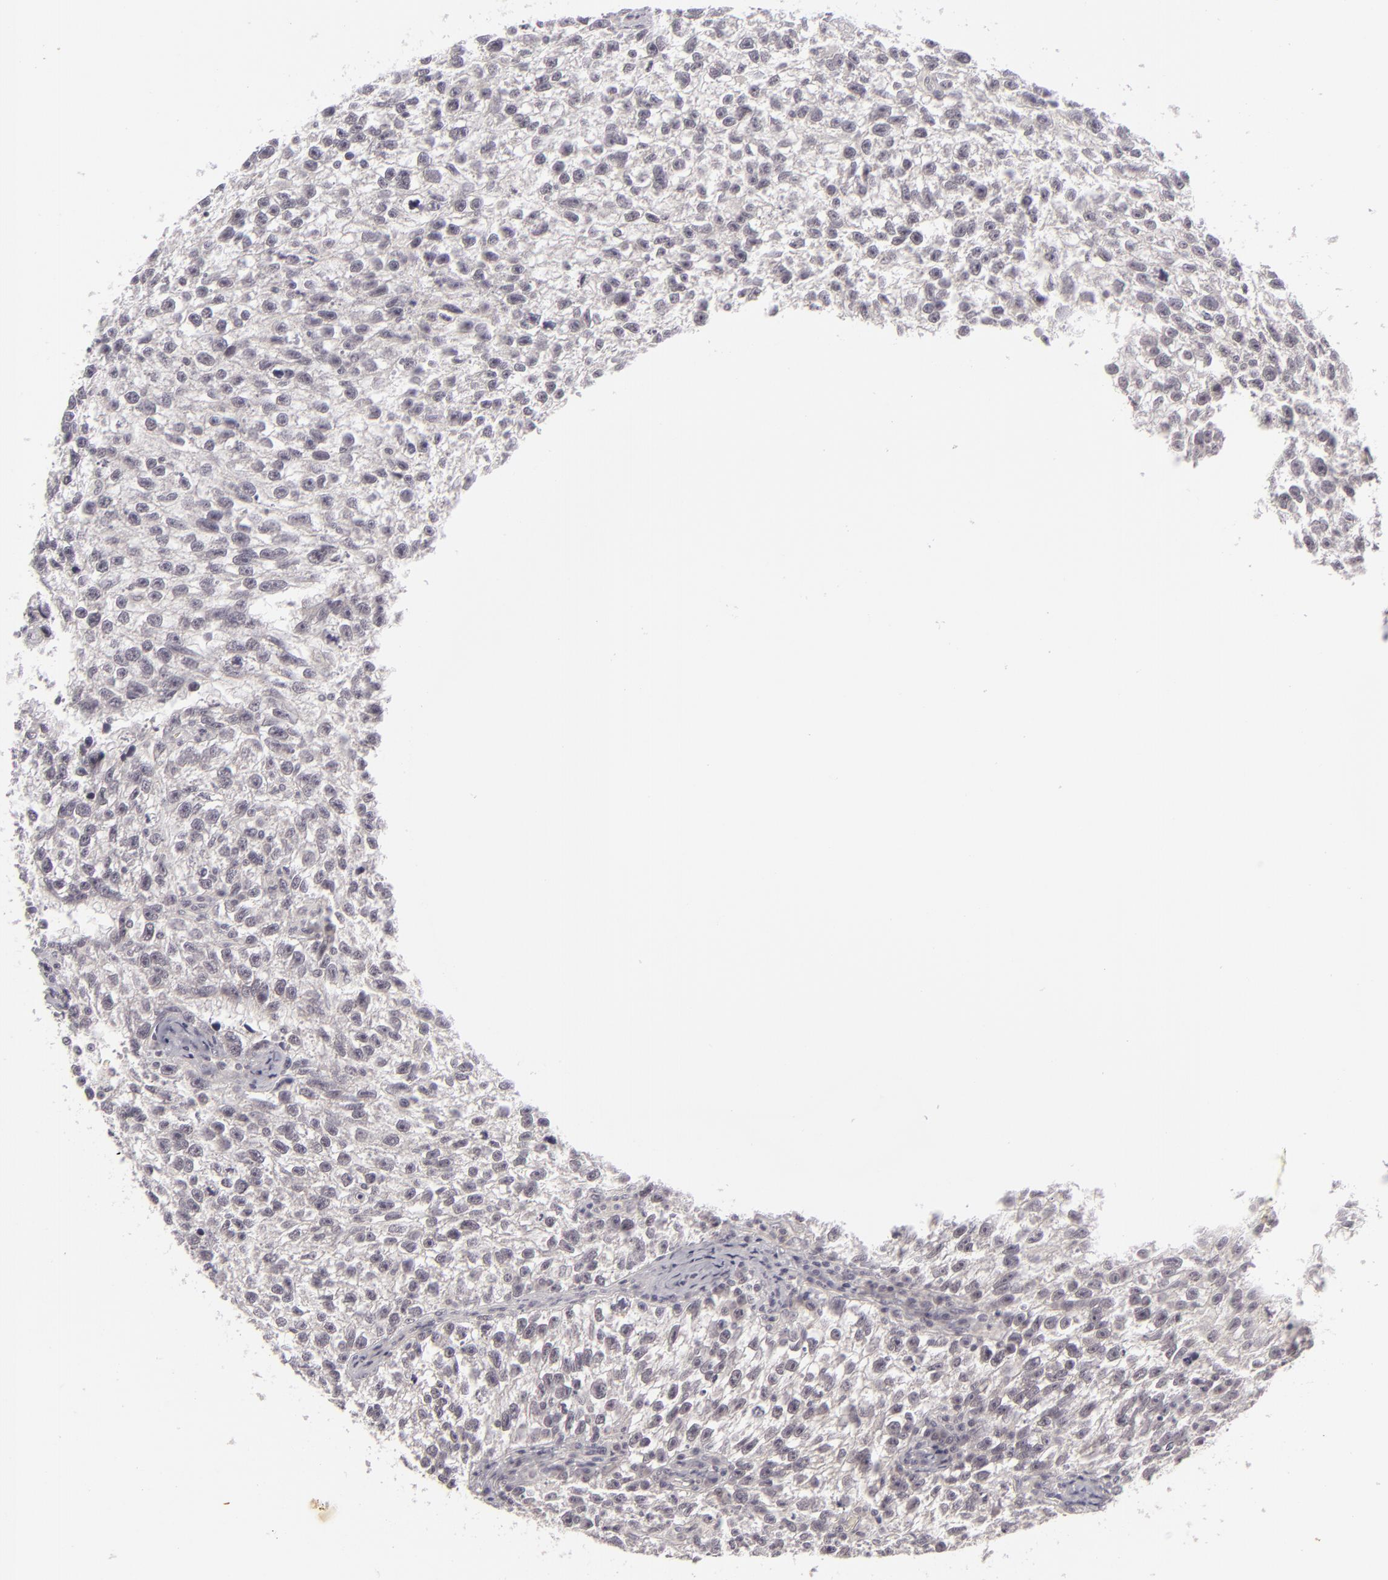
{"staining": {"intensity": "negative", "quantity": "none", "location": "none"}, "tissue": "testis cancer", "cell_type": "Tumor cells", "image_type": "cancer", "snomed": [{"axis": "morphology", "description": "Seminoma, NOS"}, {"axis": "topography", "description": "Testis"}], "caption": "DAB immunohistochemical staining of human seminoma (testis) displays no significant expression in tumor cells.", "gene": "DLG3", "patient": {"sex": "male", "age": 38}}